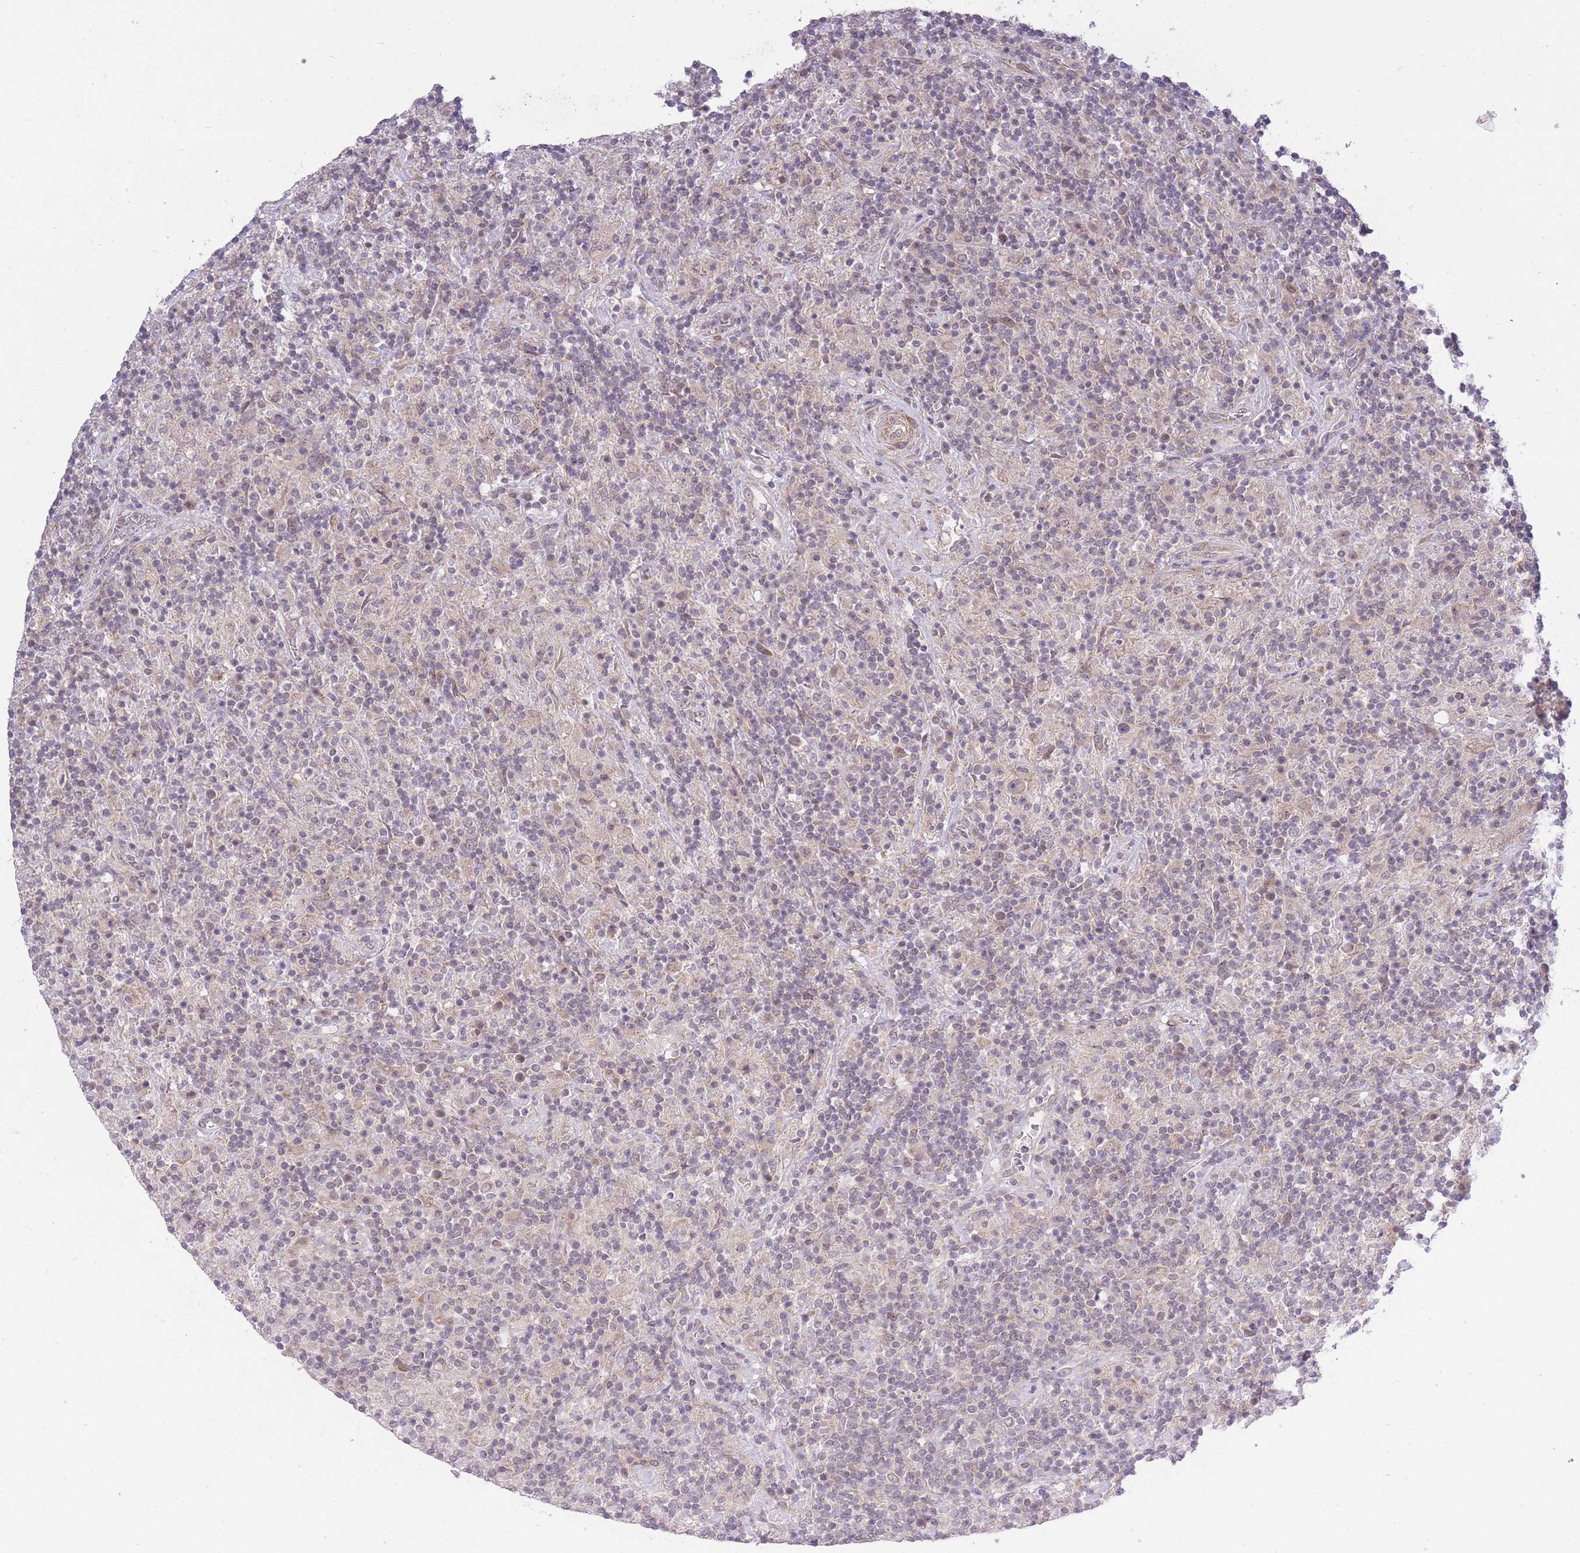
{"staining": {"intensity": "weak", "quantity": ">75%", "location": "nuclear"}, "tissue": "lymphoma", "cell_type": "Tumor cells", "image_type": "cancer", "snomed": [{"axis": "morphology", "description": "Hodgkin's disease, NOS"}, {"axis": "topography", "description": "Lymph node"}], "caption": "Immunohistochemical staining of human Hodgkin's disease shows weak nuclear protein positivity in approximately >75% of tumor cells.", "gene": "ELOA2", "patient": {"sex": "male", "age": 70}}